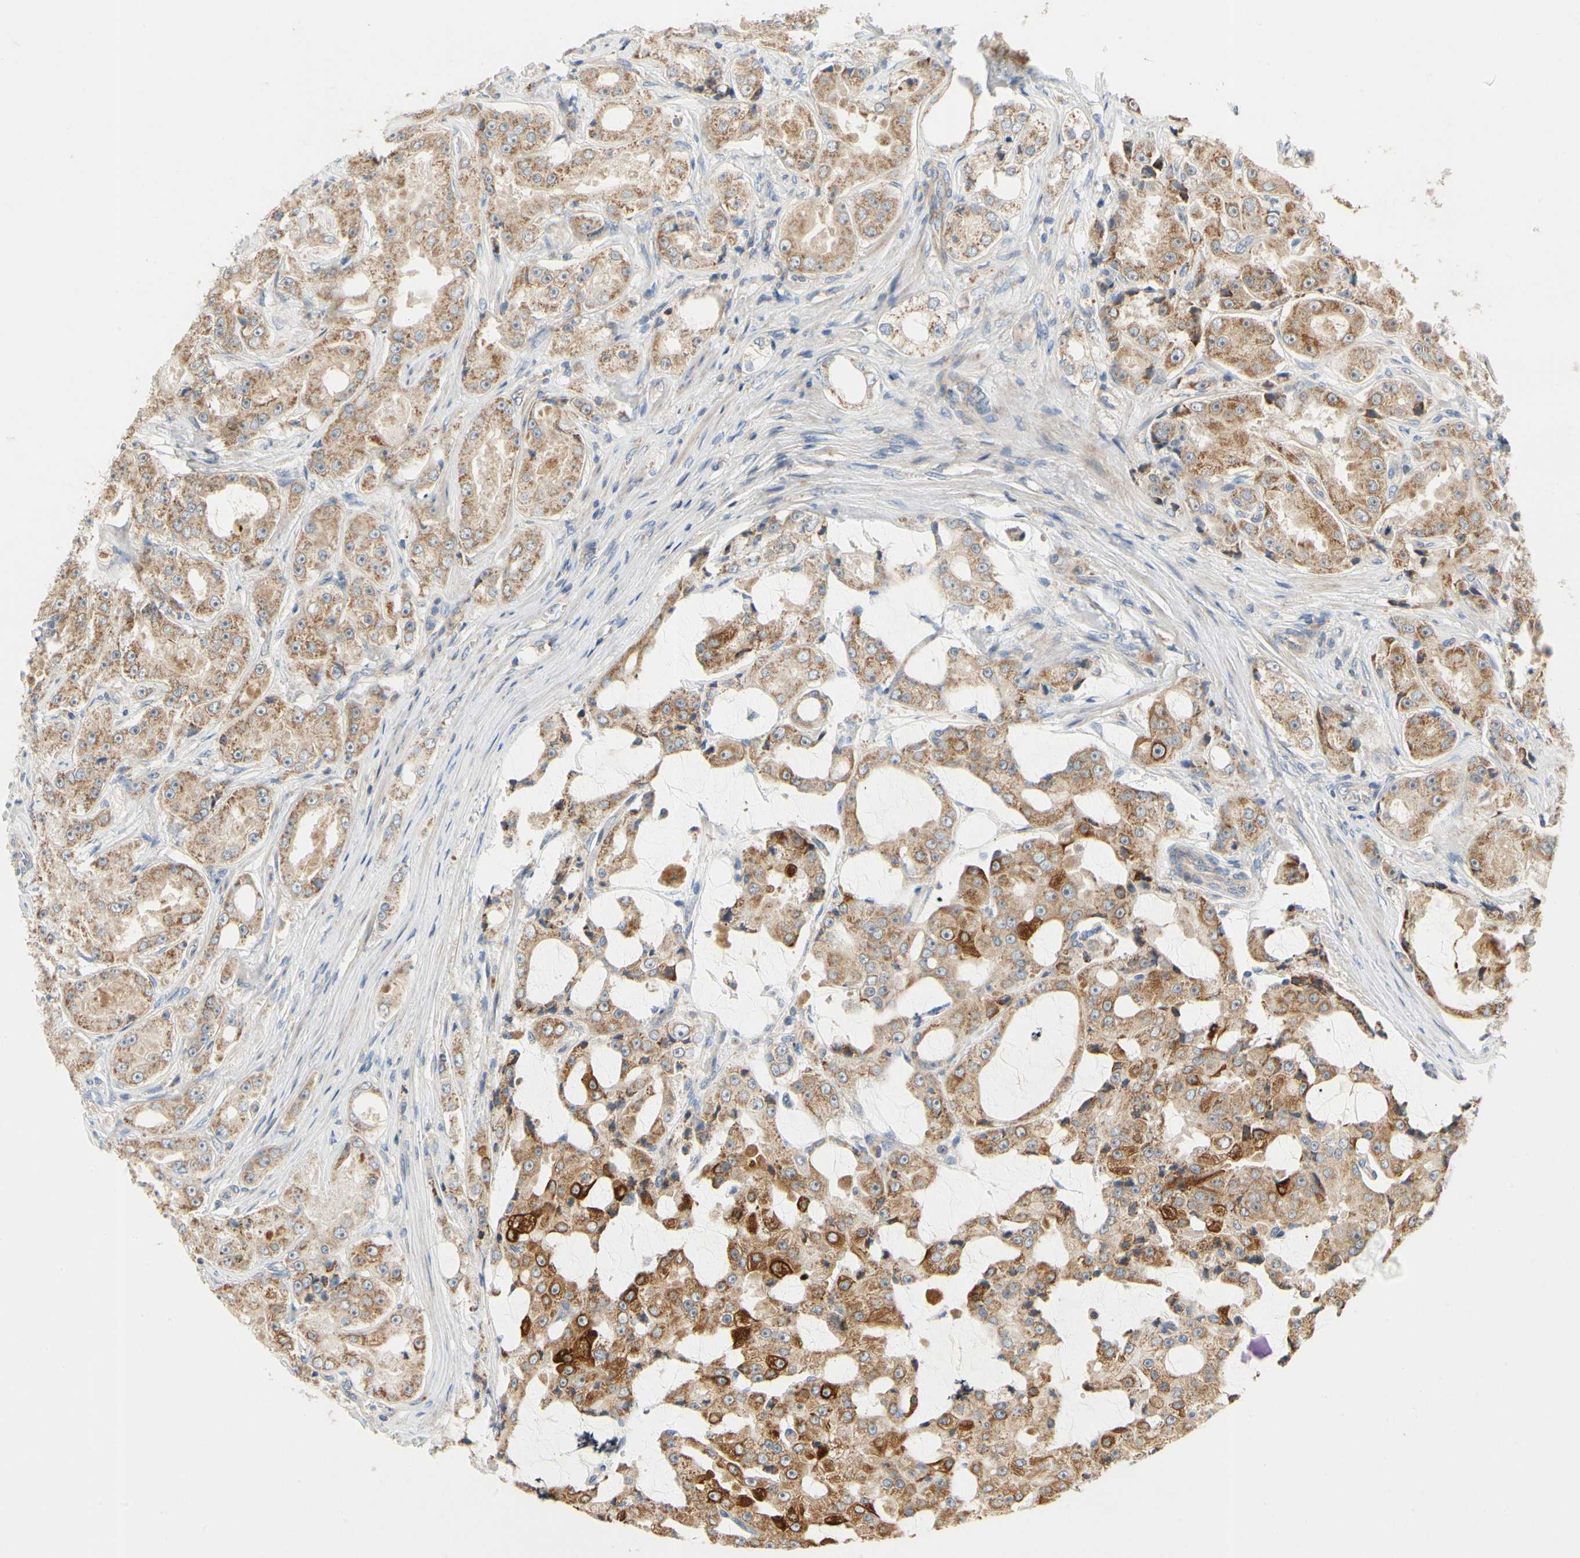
{"staining": {"intensity": "moderate", "quantity": ">75%", "location": "cytoplasmic/membranous"}, "tissue": "prostate cancer", "cell_type": "Tumor cells", "image_type": "cancer", "snomed": [{"axis": "morphology", "description": "Adenocarcinoma, High grade"}, {"axis": "topography", "description": "Prostate"}], "caption": "A high-resolution micrograph shows IHC staining of adenocarcinoma (high-grade) (prostate), which demonstrates moderate cytoplasmic/membranous positivity in about >75% of tumor cells.", "gene": "KLHDC8B", "patient": {"sex": "male", "age": 73}}